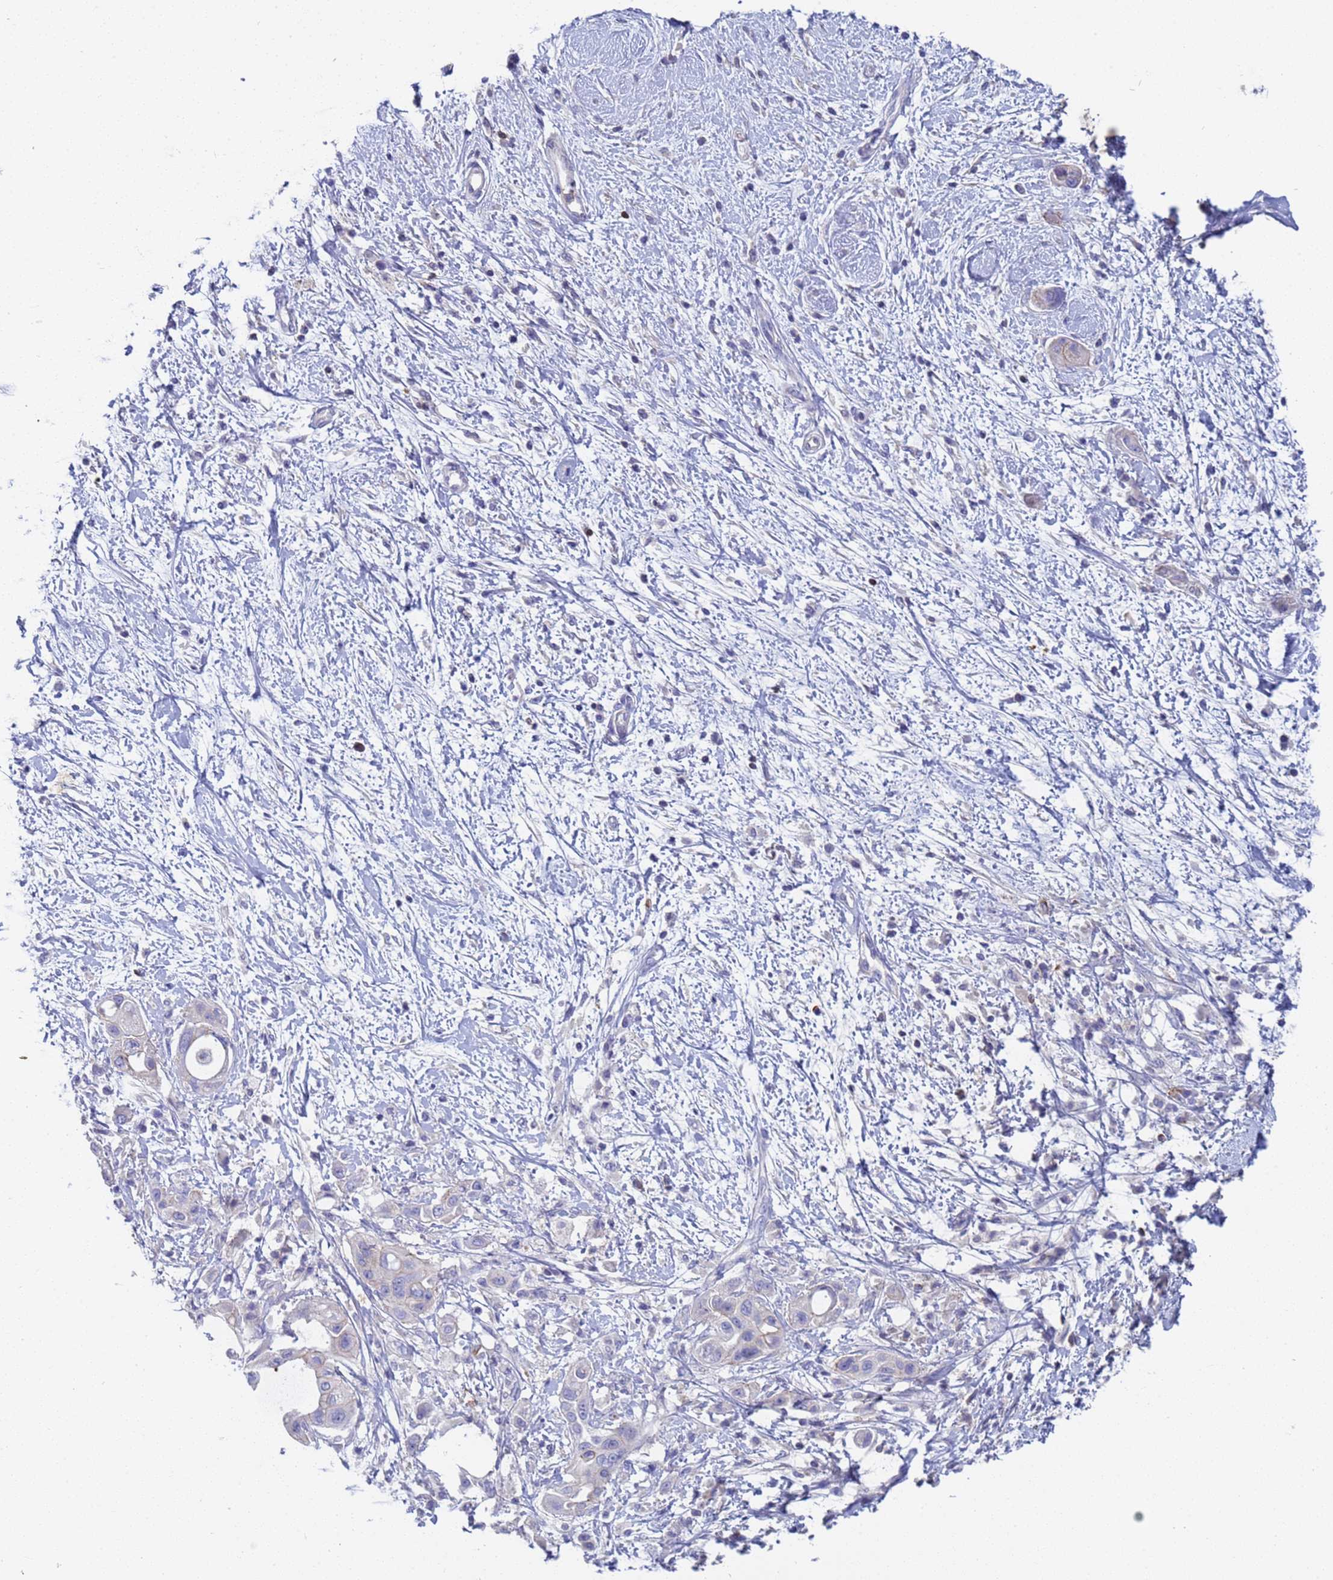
{"staining": {"intensity": "negative", "quantity": "none", "location": "none"}, "tissue": "pancreatic cancer", "cell_type": "Tumor cells", "image_type": "cancer", "snomed": [{"axis": "morphology", "description": "Adenocarcinoma, NOS"}, {"axis": "topography", "description": "Pancreas"}], "caption": "Protein analysis of pancreatic cancer (adenocarcinoma) shows no significant expression in tumor cells.", "gene": "C4orf46", "patient": {"sex": "male", "age": 68}}